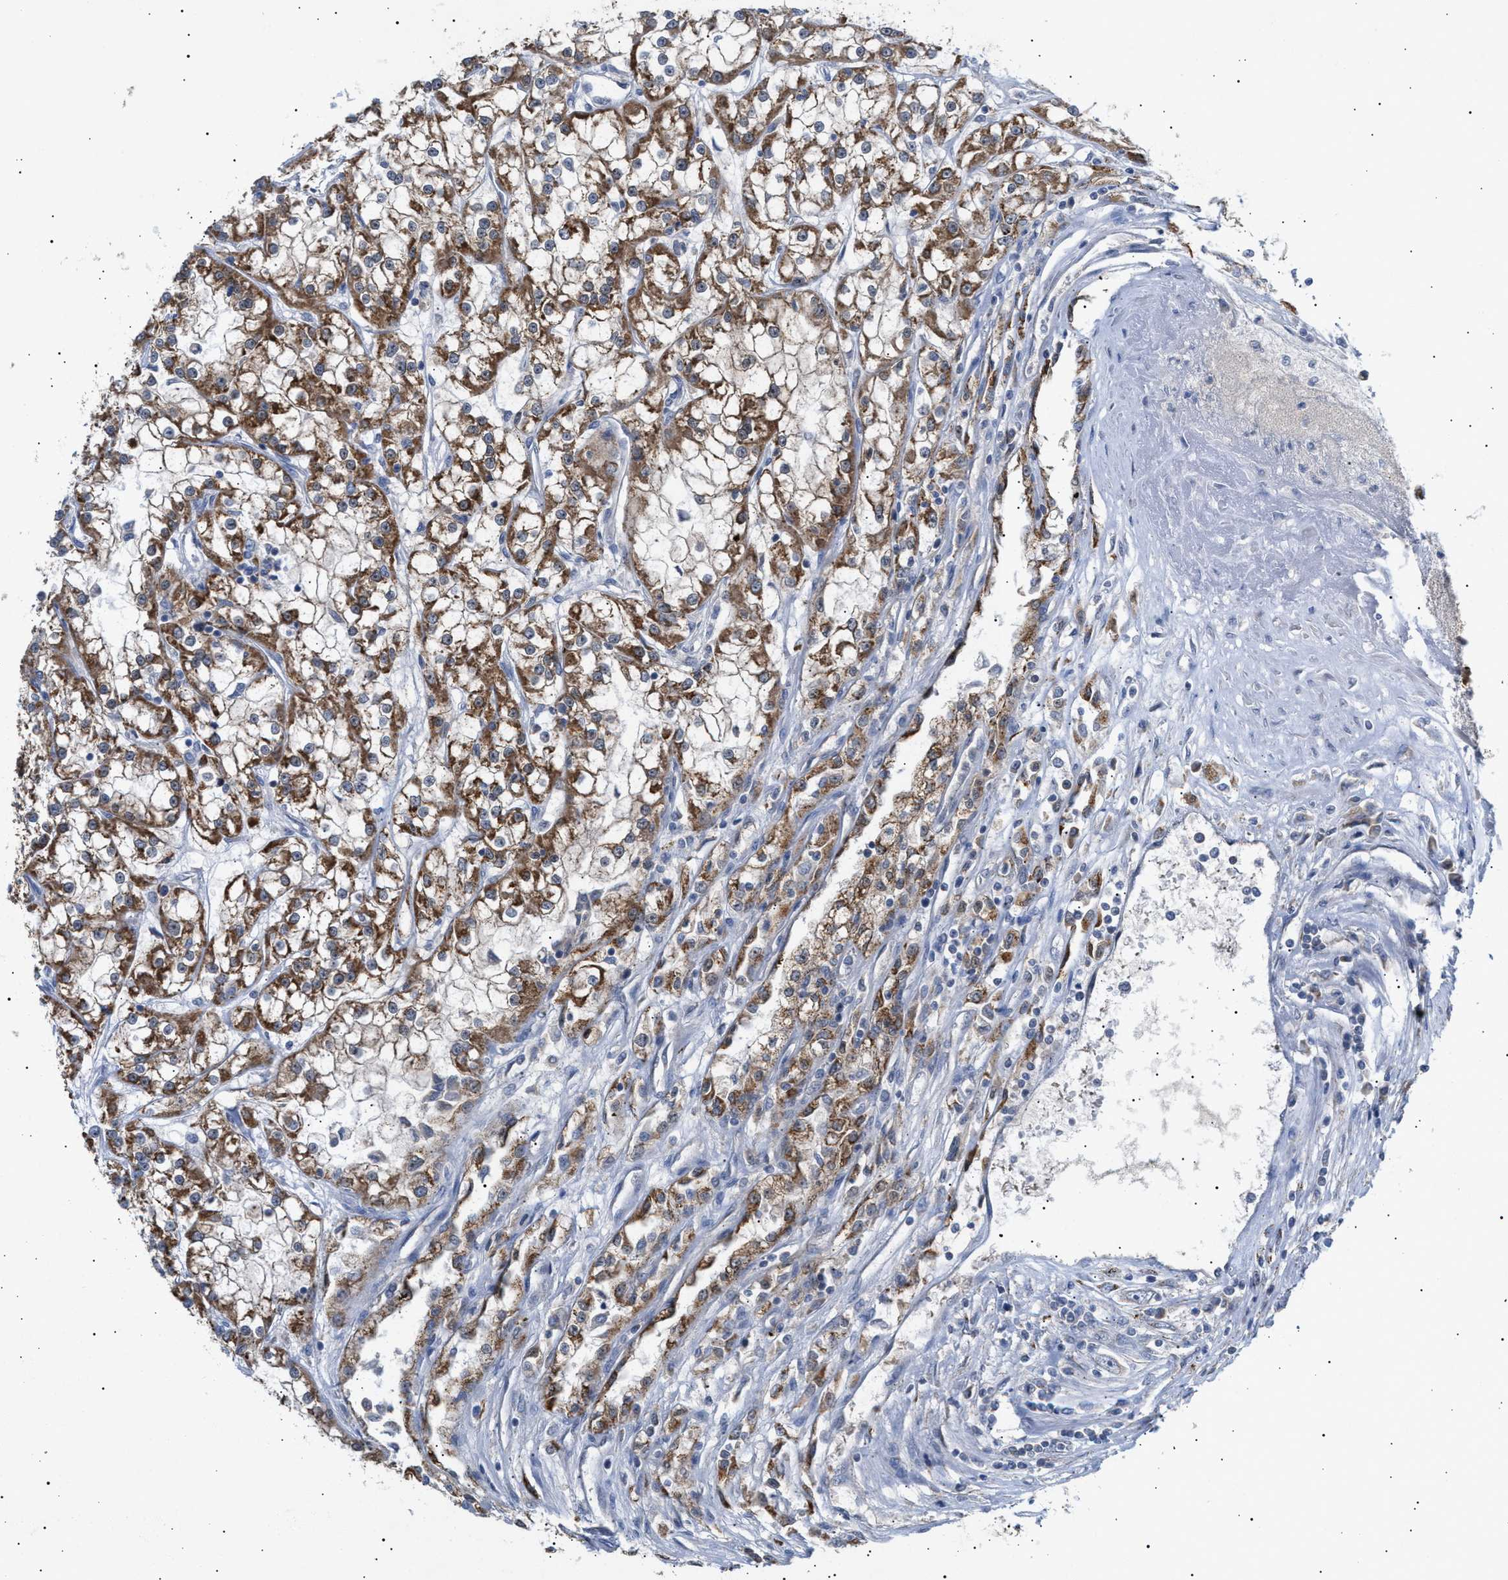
{"staining": {"intensity": "moderate", "quantity": ">75%", "location": "cytoplasmic/membranous"}, "tissue": "renal cancer", "cell_type": "Tumor cells", "image_type": "cancer", "snomed": [{"axis": "morphology", "description": "Adenocarcinoma, NOS"}, {"axis": "topography", "description": "Kidney"}], "caption": "Immunohistochemistry (IHC) of renal cancer shows medium levels of moderate cytoplasmic/membranous positivity in about >75% of tumor cells.", "gene": "SIRT5", "patient": {"sex": "female", "age": 52}}